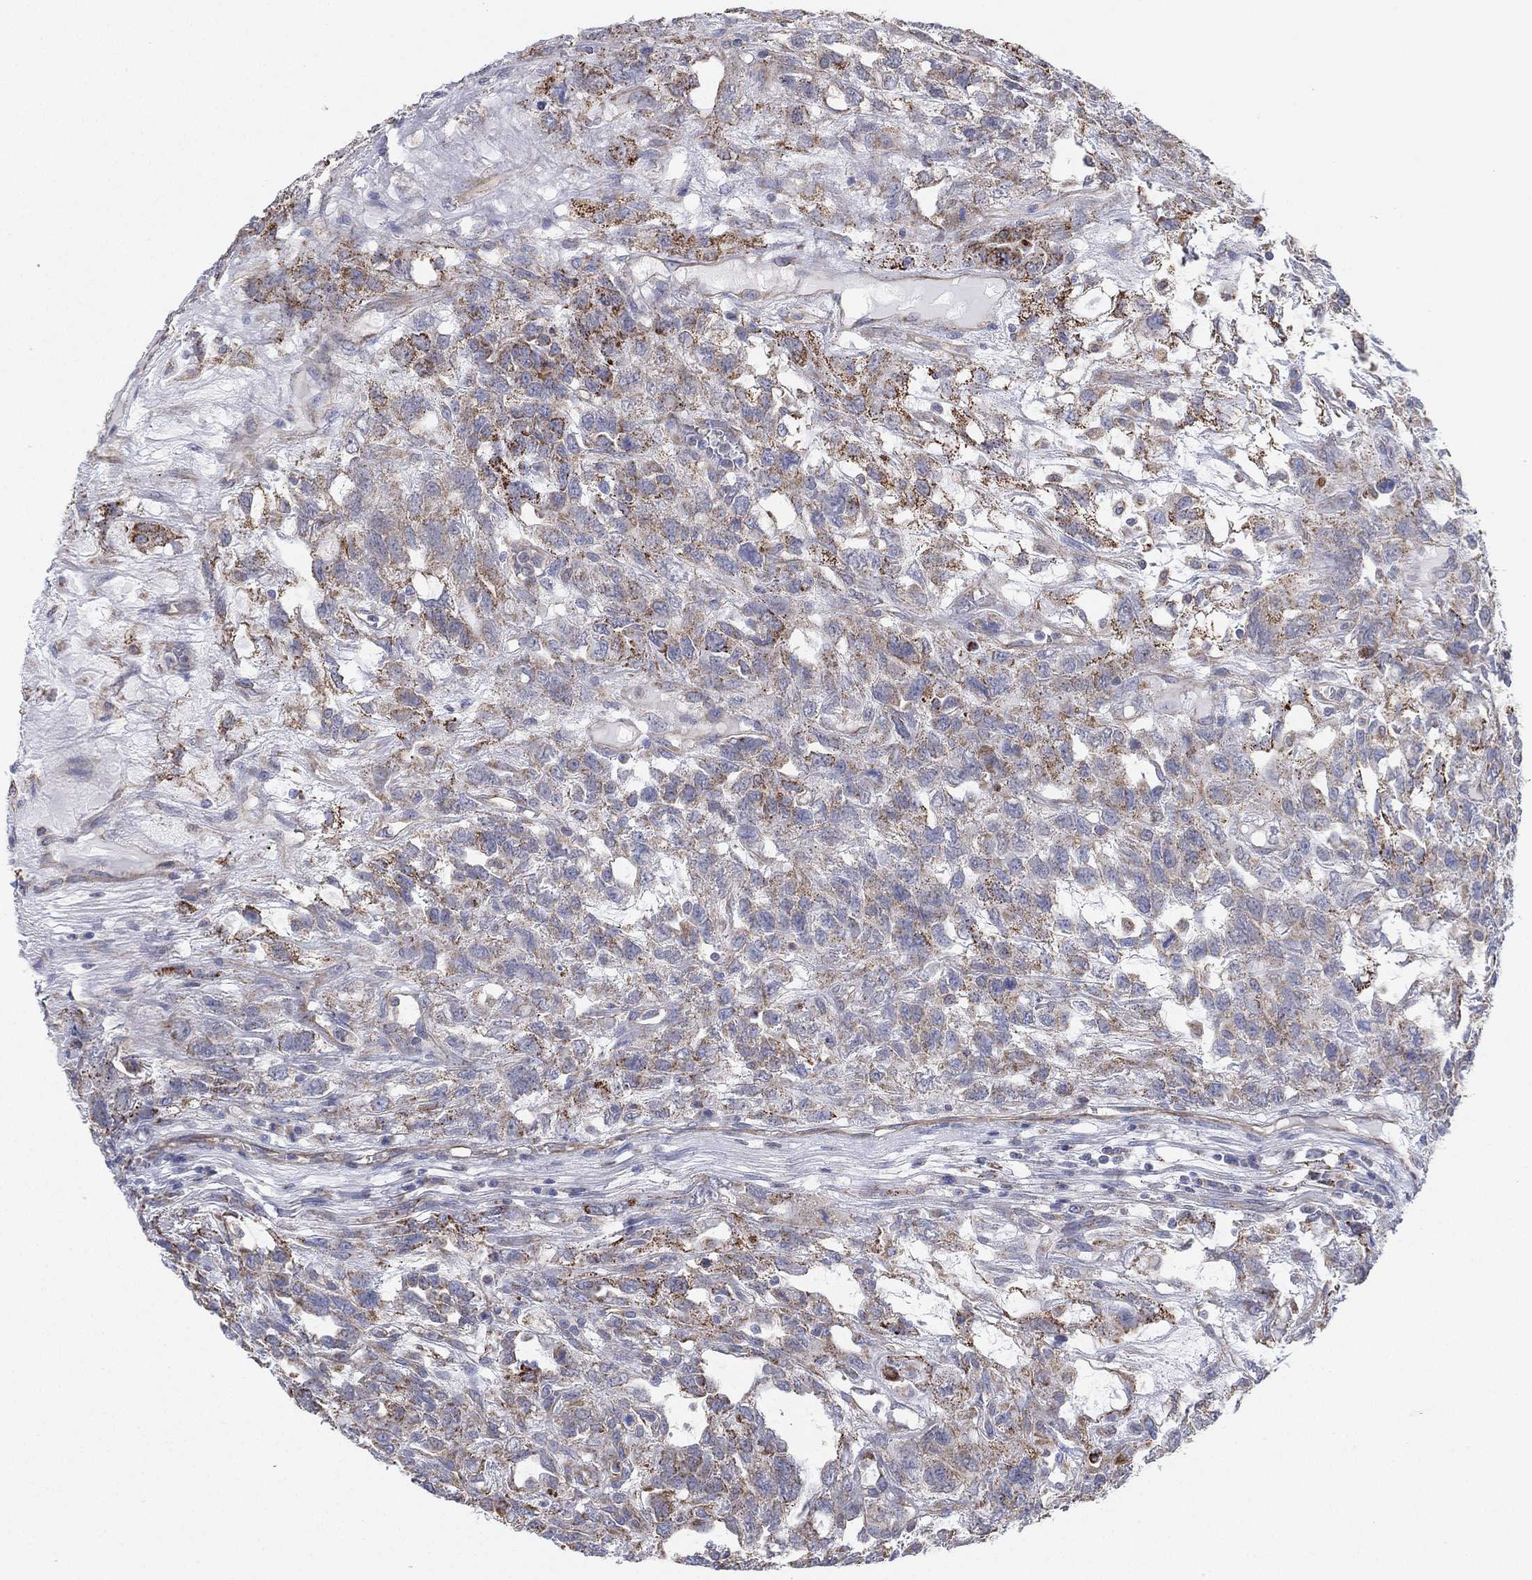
{"staining": {"intensity": "moderate", "quantity": "<25%", "location": "cytoplasmic/membranous"}, "tissue": "testis cancer", "cell_type": "Tumor cells", "image_type": "cancer", "snomed": [{"axis": "morphology", "description": "Seminoma, NOS"}, {"axis": "topography", "description": "Testis"}], "caption": "Protein staining exhibits moderate cytoplasmic/membranous staining in approximately <25% of tumor cells in testis cancer (seminoma). The protein of interest is stained brown, and the nuclei are stained in blue (DAB (3,3'-diaminobenzidine) IHC with brightfield microscopy, high magnification).", "gene": "INA", "patient": {"sex": "male", "age": 52}}